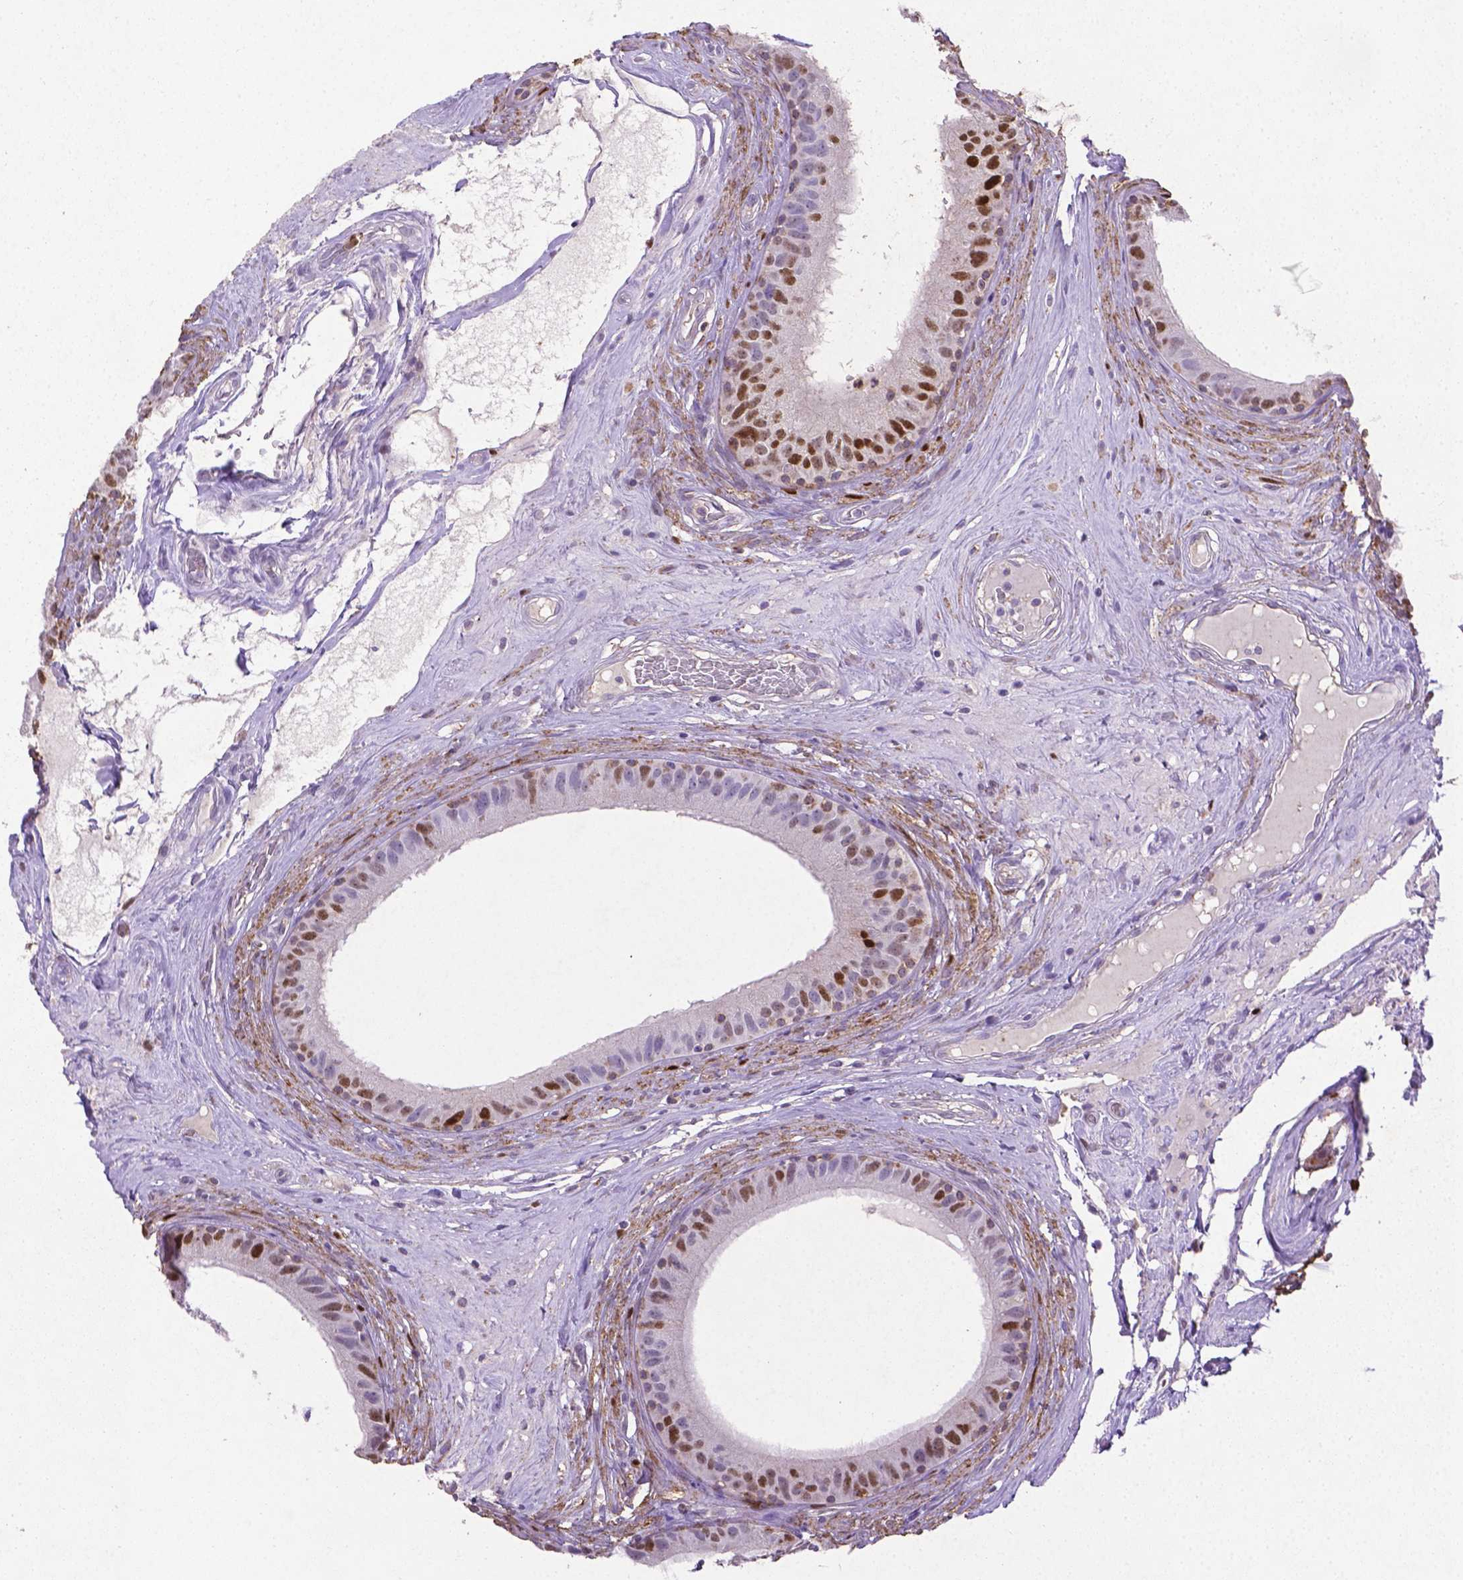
{"staining": {"intensity": "moderate", "quantity": ">75%", "location": "nuclear"}, "tissue": "epididymis", "cell_type": "Glandular cells", "image_type": "normal", "snomed": [{"axis": "morphology", "description": "Normal tissue, NOS"}, {"axis": "topography", "description": "Epididymis"}], "caption": "DAB immunohistochemical staining of unremarkable epididymis reveals moderate nuclear protein expression in about >75% of glandular cells.", "gene": "CDKN1A", "patient": {"sex": "male", "age": 59}}